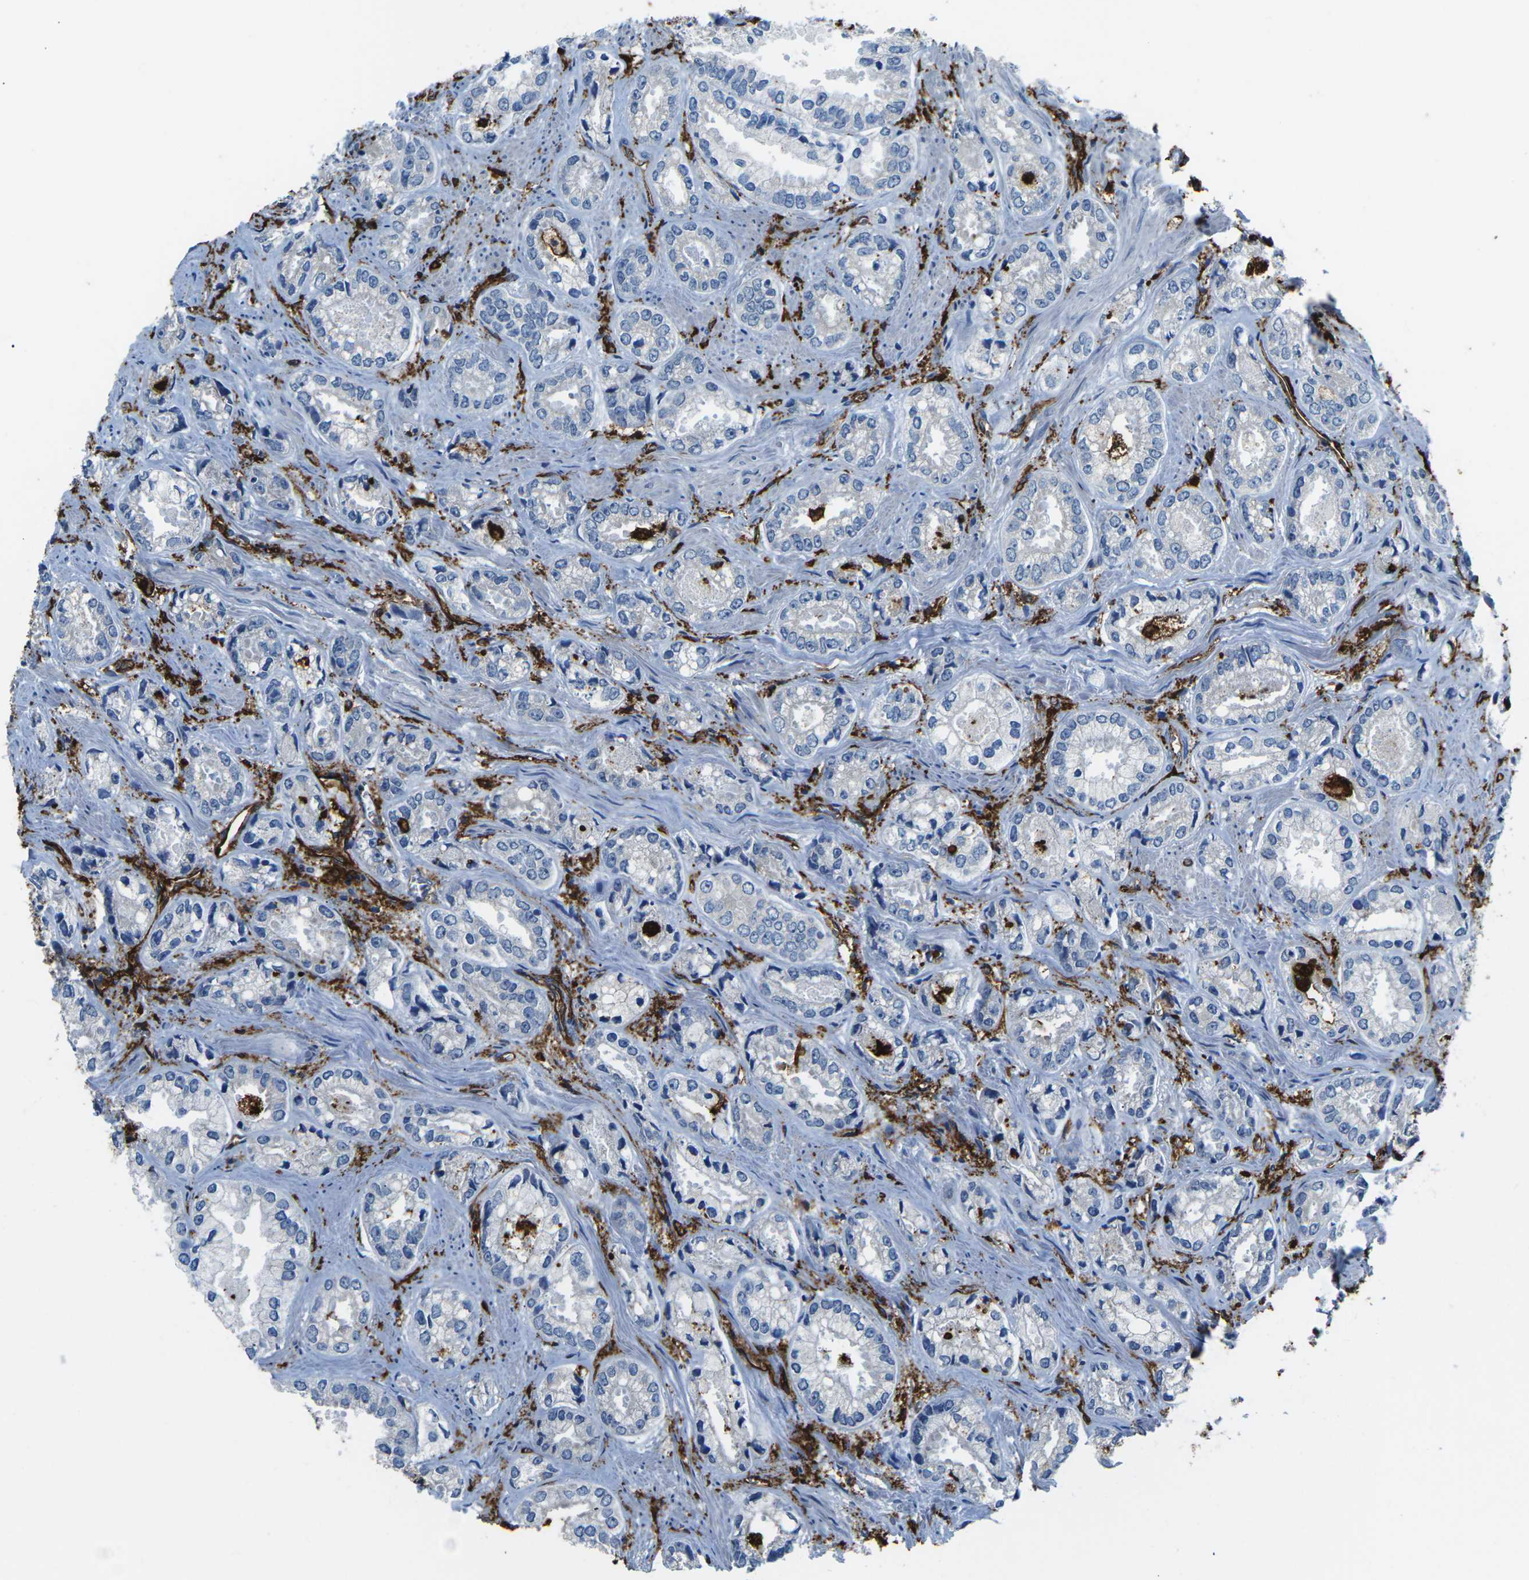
{"staining": {"intensity": "negative", "quantity": "none", "location": "none"}, "tissue": "prostate cancer", "cell_type": "Tumor cells", "image_type": "cancer", "snomed": [{"axis": "morphology", "description": "Adenocarcinoma, High grade"}, {"axis": "topography", "description": "Prostate"}], "caption": "Immunohistochemical staining of prostate cancer exhibits no significant expression in tumor cells.", "gene": "PTPN1", "patient": {"sex": "male", "age": 61}}